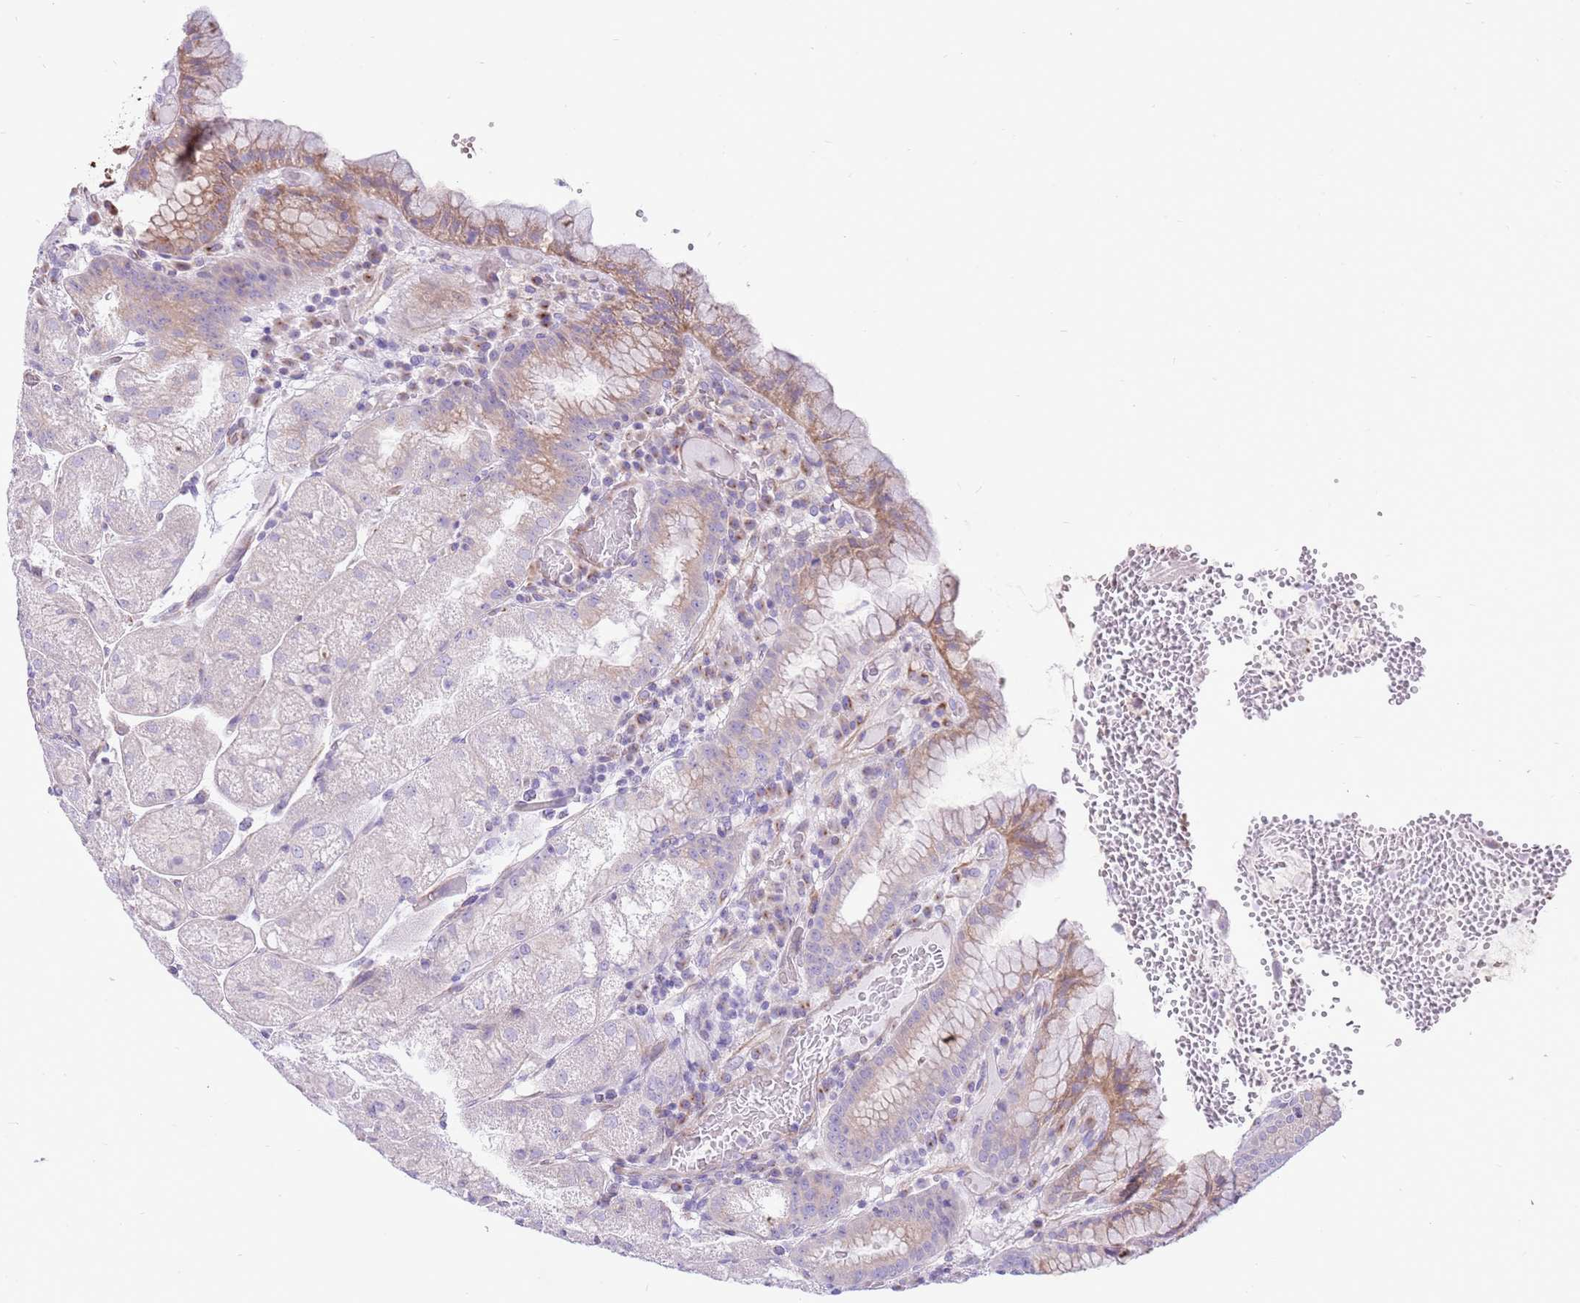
{"staining": {"intensity": "moderate", "quantity": "<25%", "location": "cytoplasmic/membranous"}, "tissue": "stomach", "cell_type": "Glandular cells", "image_type": "normal", "snomed": [{"axis": "morphology", "description": "Normal tissue, NOS"}, {"axis": "topography", "description": "Stomach, upper"}], "caption": "IHC histopathology image of unremarkable stomach: human stomach stained using immunohistochemistry (IHC) displays low levels of moderate protein expression localized specifically in the cytoplasmic/membranous of glandular cells, appearing as a cytoplasmic/membranous brown color.", "gene": "ZC4H2", "patient": {"sex": "male", "age": 52}}